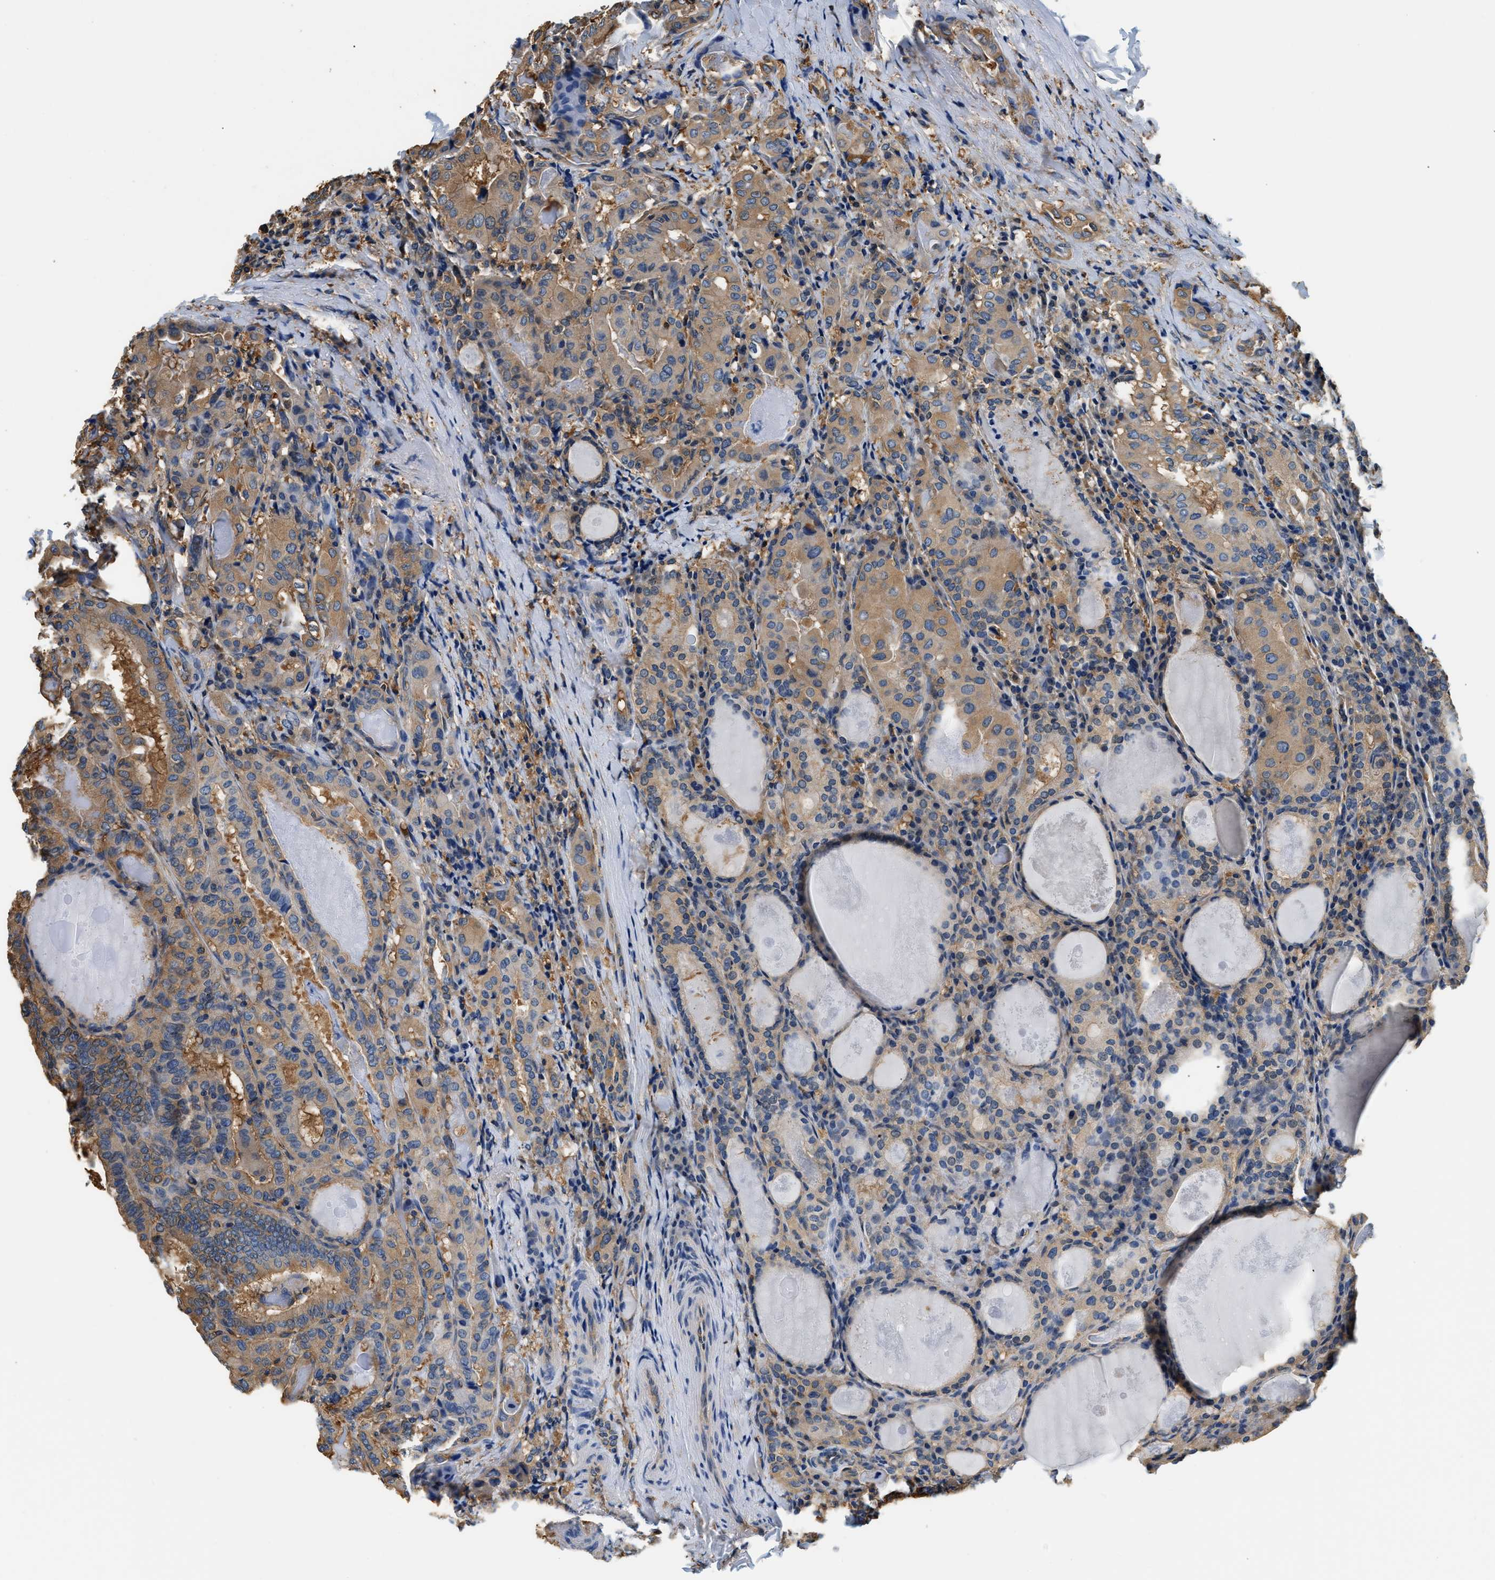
{"staining": {"intensity": "moderate", "quantity": ">75%", "location": "cytoplasmic/membranous"}, "tissue": "thyroid cancer", "cell_type": "Tumor cells", "image_type": "cancer", "snomed": [{"axis": "morphology", "description": "Papillary adenocarcinoma, NOS"}, {"axis": "topography", "description": "Thyroid gland"}], "caption": "The histopathology image demonstrates staining of thyroid cancer (papillary adenocarcinoma), revealing moderate cytoplasmic/membranous protein positivity (brown color) within tumor cells.", "gene": "PPP2R1B", "patient": {"sex": "female", "age": 42}}